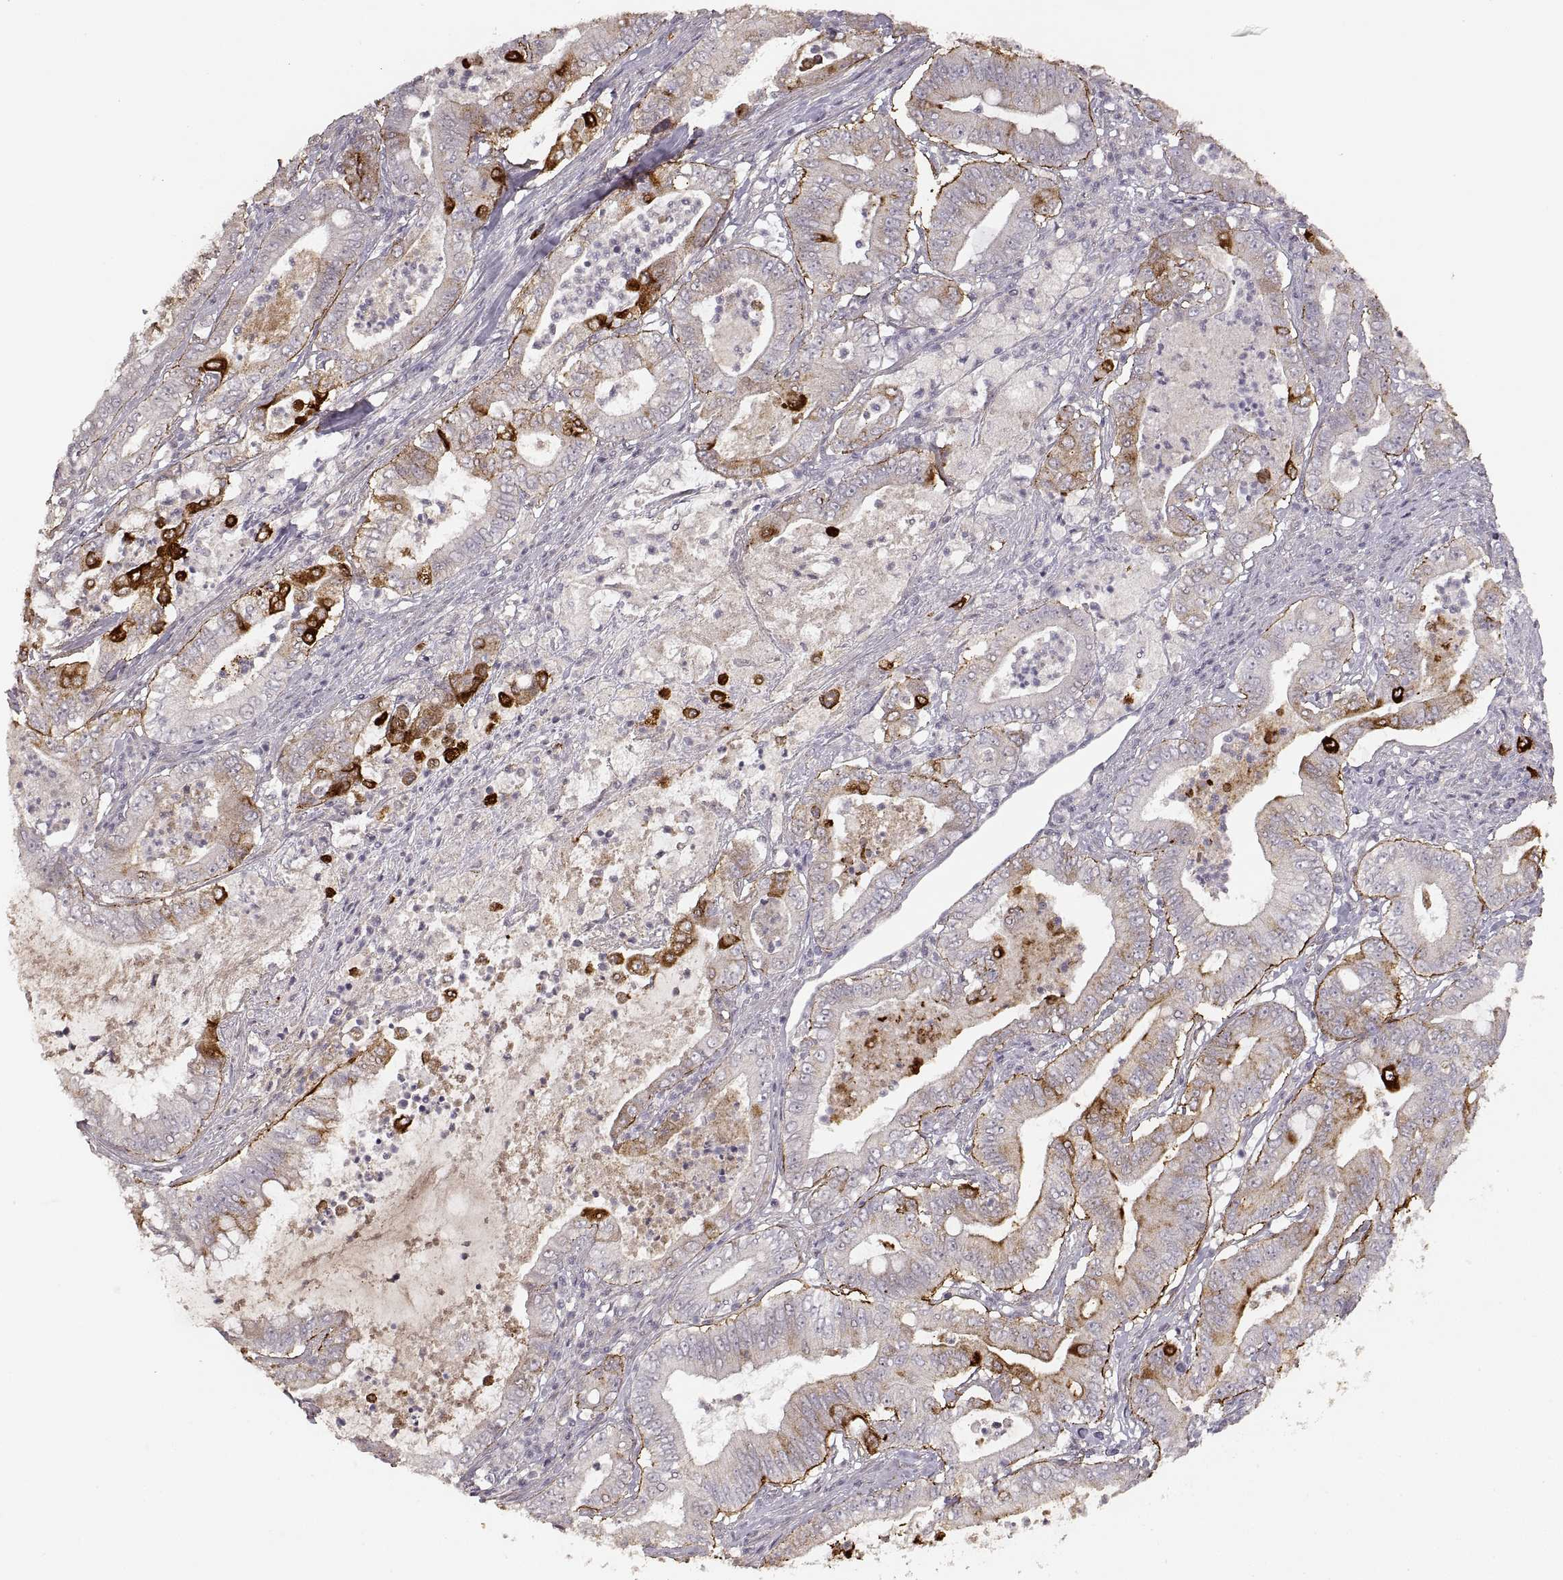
{"staining": {"intensity": "strong", "quantity": "25%-75%", "location": "cytoplasmic/membranous"}, "tissue": "pancreatic cancer", "cell_type": "Tumor cells", "image_type": "cancer", "snomed": [{"axis": "morphology", "description": "Adenocarcinoma, NOS"}, {"axis": "topography", "description": "Pancreas"}], "caption": "Strong cytoplasmic/membranous protein staining is appreciated in approximately 25%-75% of tumor cells in pancreatic adenocarcinoma. (DAB (3,3'-diaminobenzidine) IHC, brown staining for protein, blue staining for nuclei).", "gene": "LAMC2", "patient": {"sex": "male", "age": 71}}